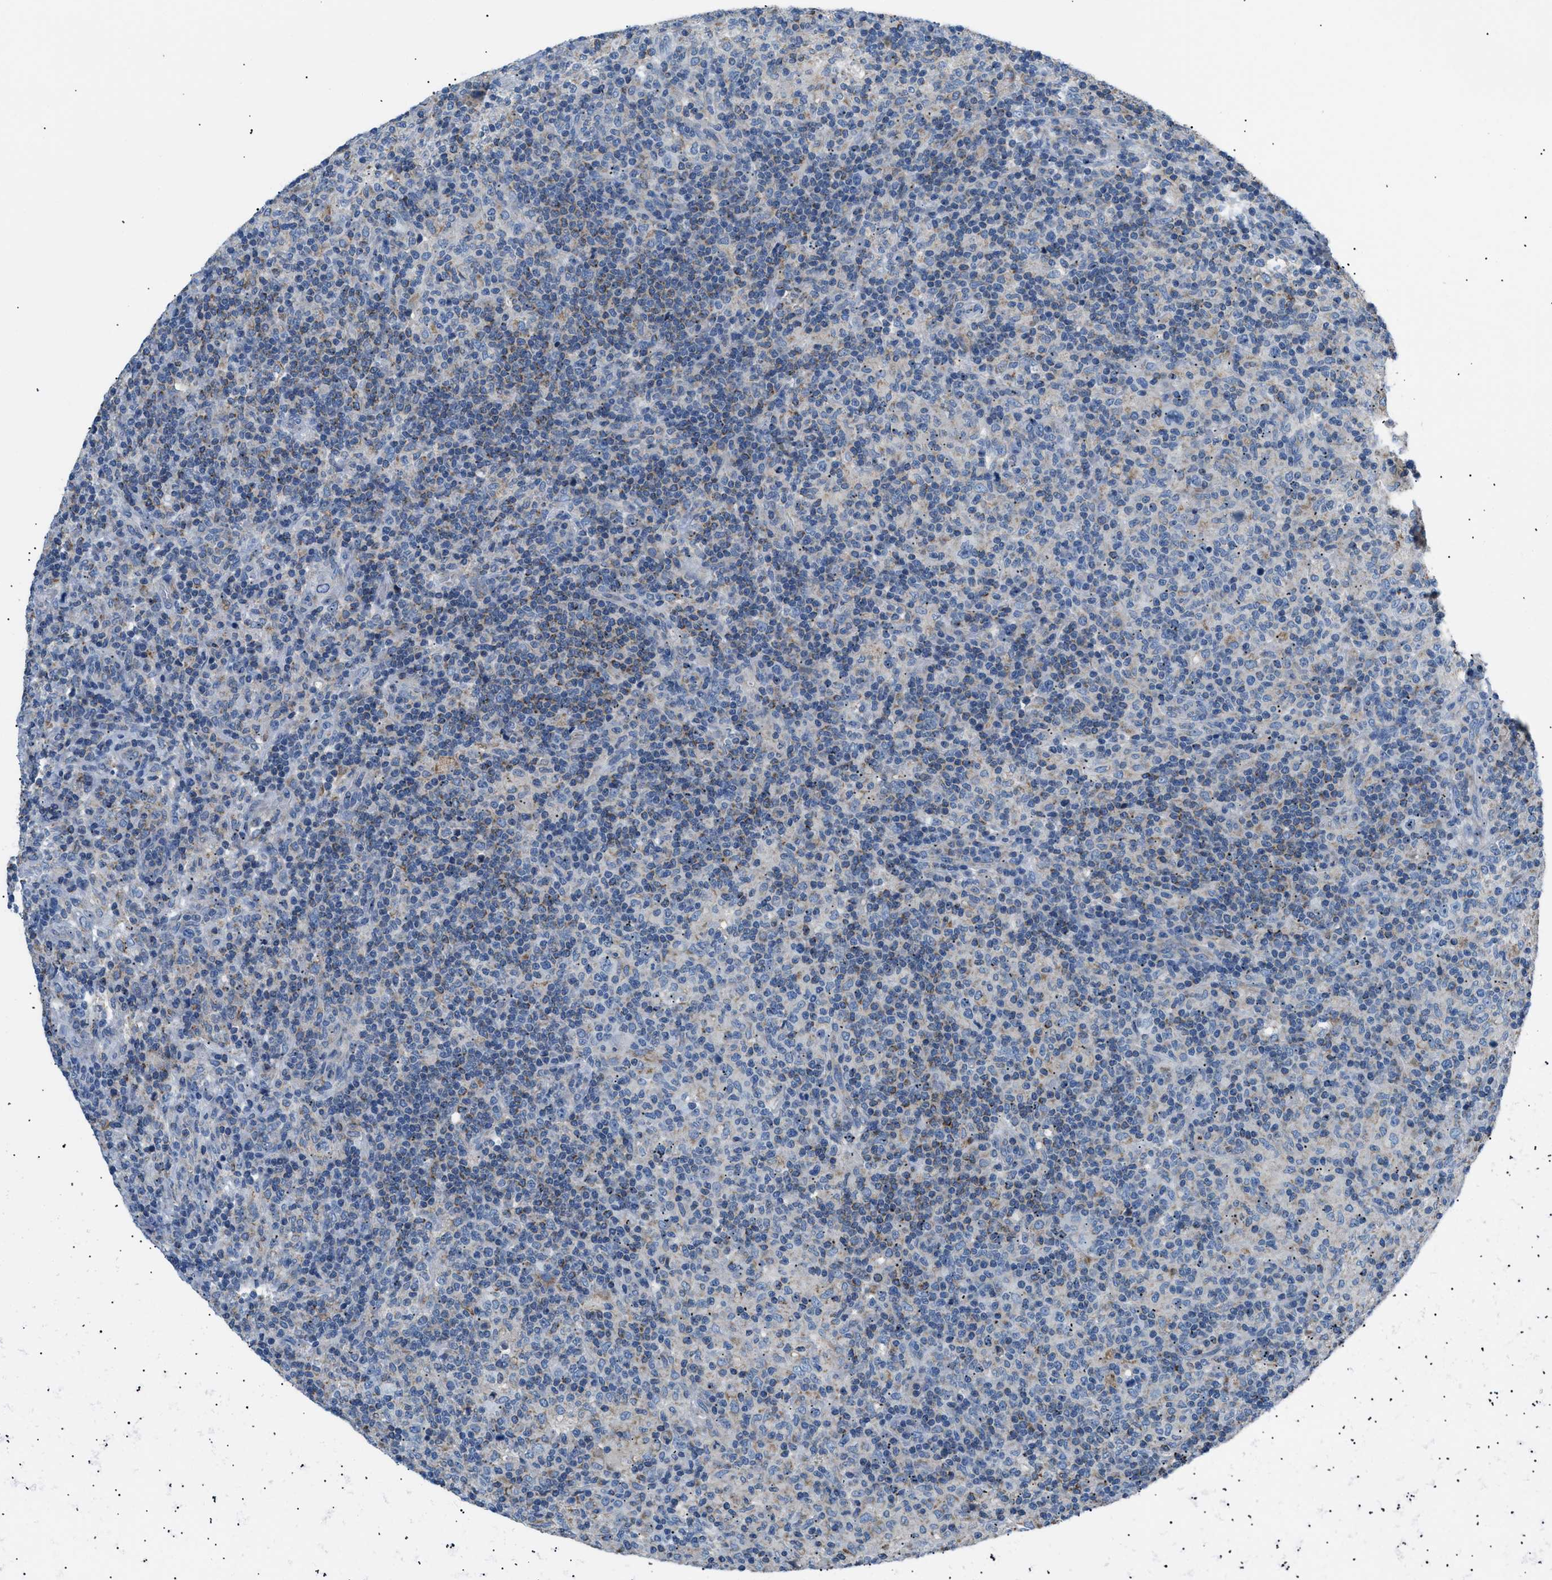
{"staining": {"intensity": "negative", "quantity": "none", "location": "none"}, "tissue": "lymphoma", "cell_type": "Tumor cells", "image_type": "cancer", "snomed": [{"axis": "morphology", "description": "Hodgkin's disease, NOS"}, {"axis": "topography", "description": "Lymph node"}], "caption": "A micrograph of Hodgkin's disease stained for a protein displays no brown staining in tumor cells. The staining is performed using DAB (3,3'-diaminobenzidine) brown chromogen with nuclei counter-stained in using hematoxylin.", "gene": "ILDR1", "patient": {"sex": "male", "age": 70}}